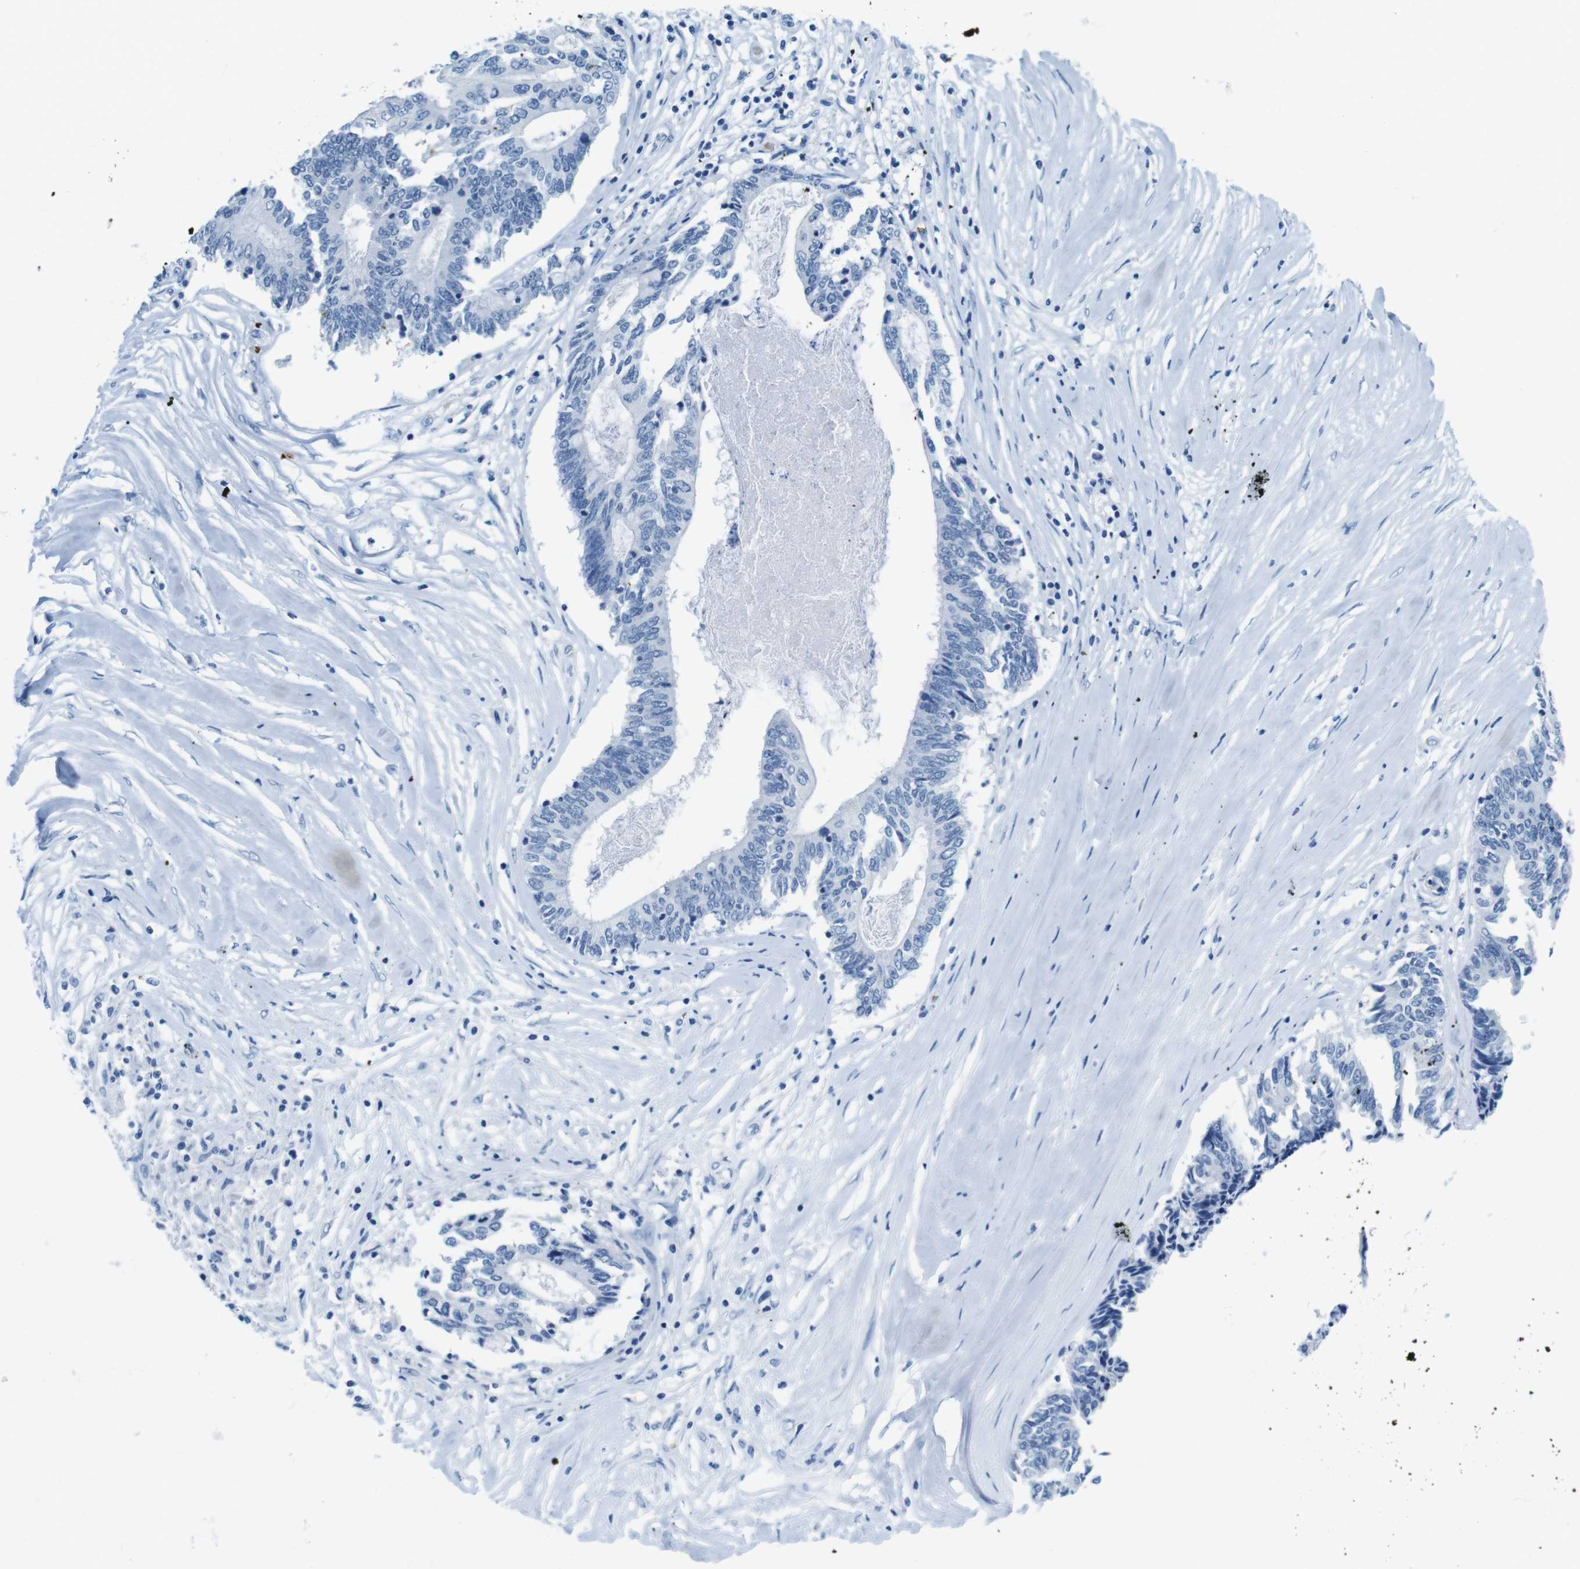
{"staining": {"intensity": "negative", "quantity": "none", "location": "none"}, "tissue": "colorectal cancer", "cell_type": "Tumor cells", "image_type": "cancer", "snomed": [{"axis": "morphology", "description": "Adenocarcinoma, NOS"}, {"axis": "topography", "description": "Rectum"}], "caption": "High power microscopy image of an IHC image of colorectal adenocarcinoma, revealing no significant expression in tumor cells.", "gene": "TFAP2C", "patient": {"sex": "male", "age": 63}}